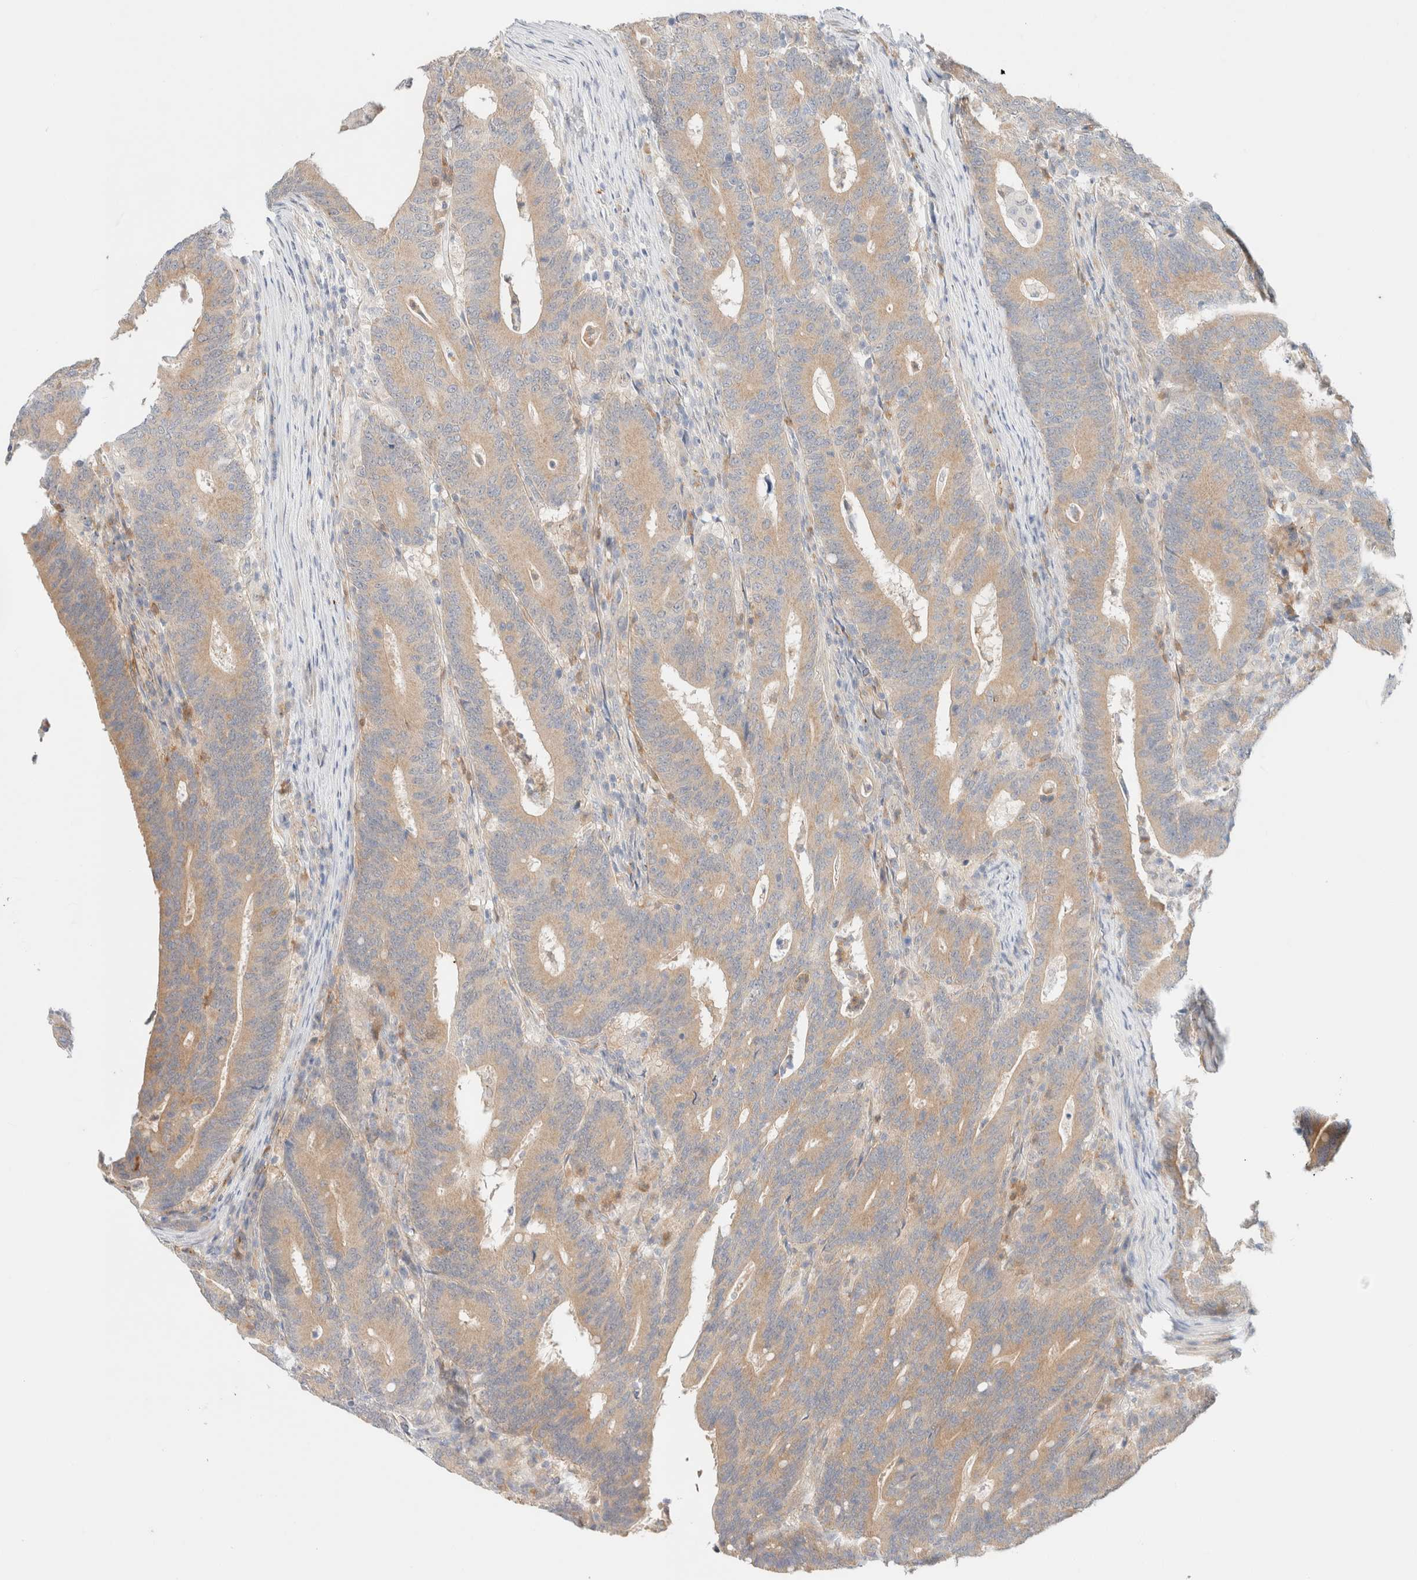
{"staining": {"intensity": "weak", "quantity": ">75%", "location": "cytoplasmic/membranous"}, "tissue": "colorectal cancer", "cell_type": "Tumor cells", "image_type": "cancer", "snomed": [{"axis": "morphology", "description": "Adenocarcinoma, NOS"}, {"axis": "topography", "description": "Colon"}], "caption": "A low amount of weak cytoplasmic/membranous staining is present in approximately >75% of tumor cells in colorectal adenocarcinoma tissue.", "gene": "UNC13B", "patient": {"sex": "female", "age": 66}}